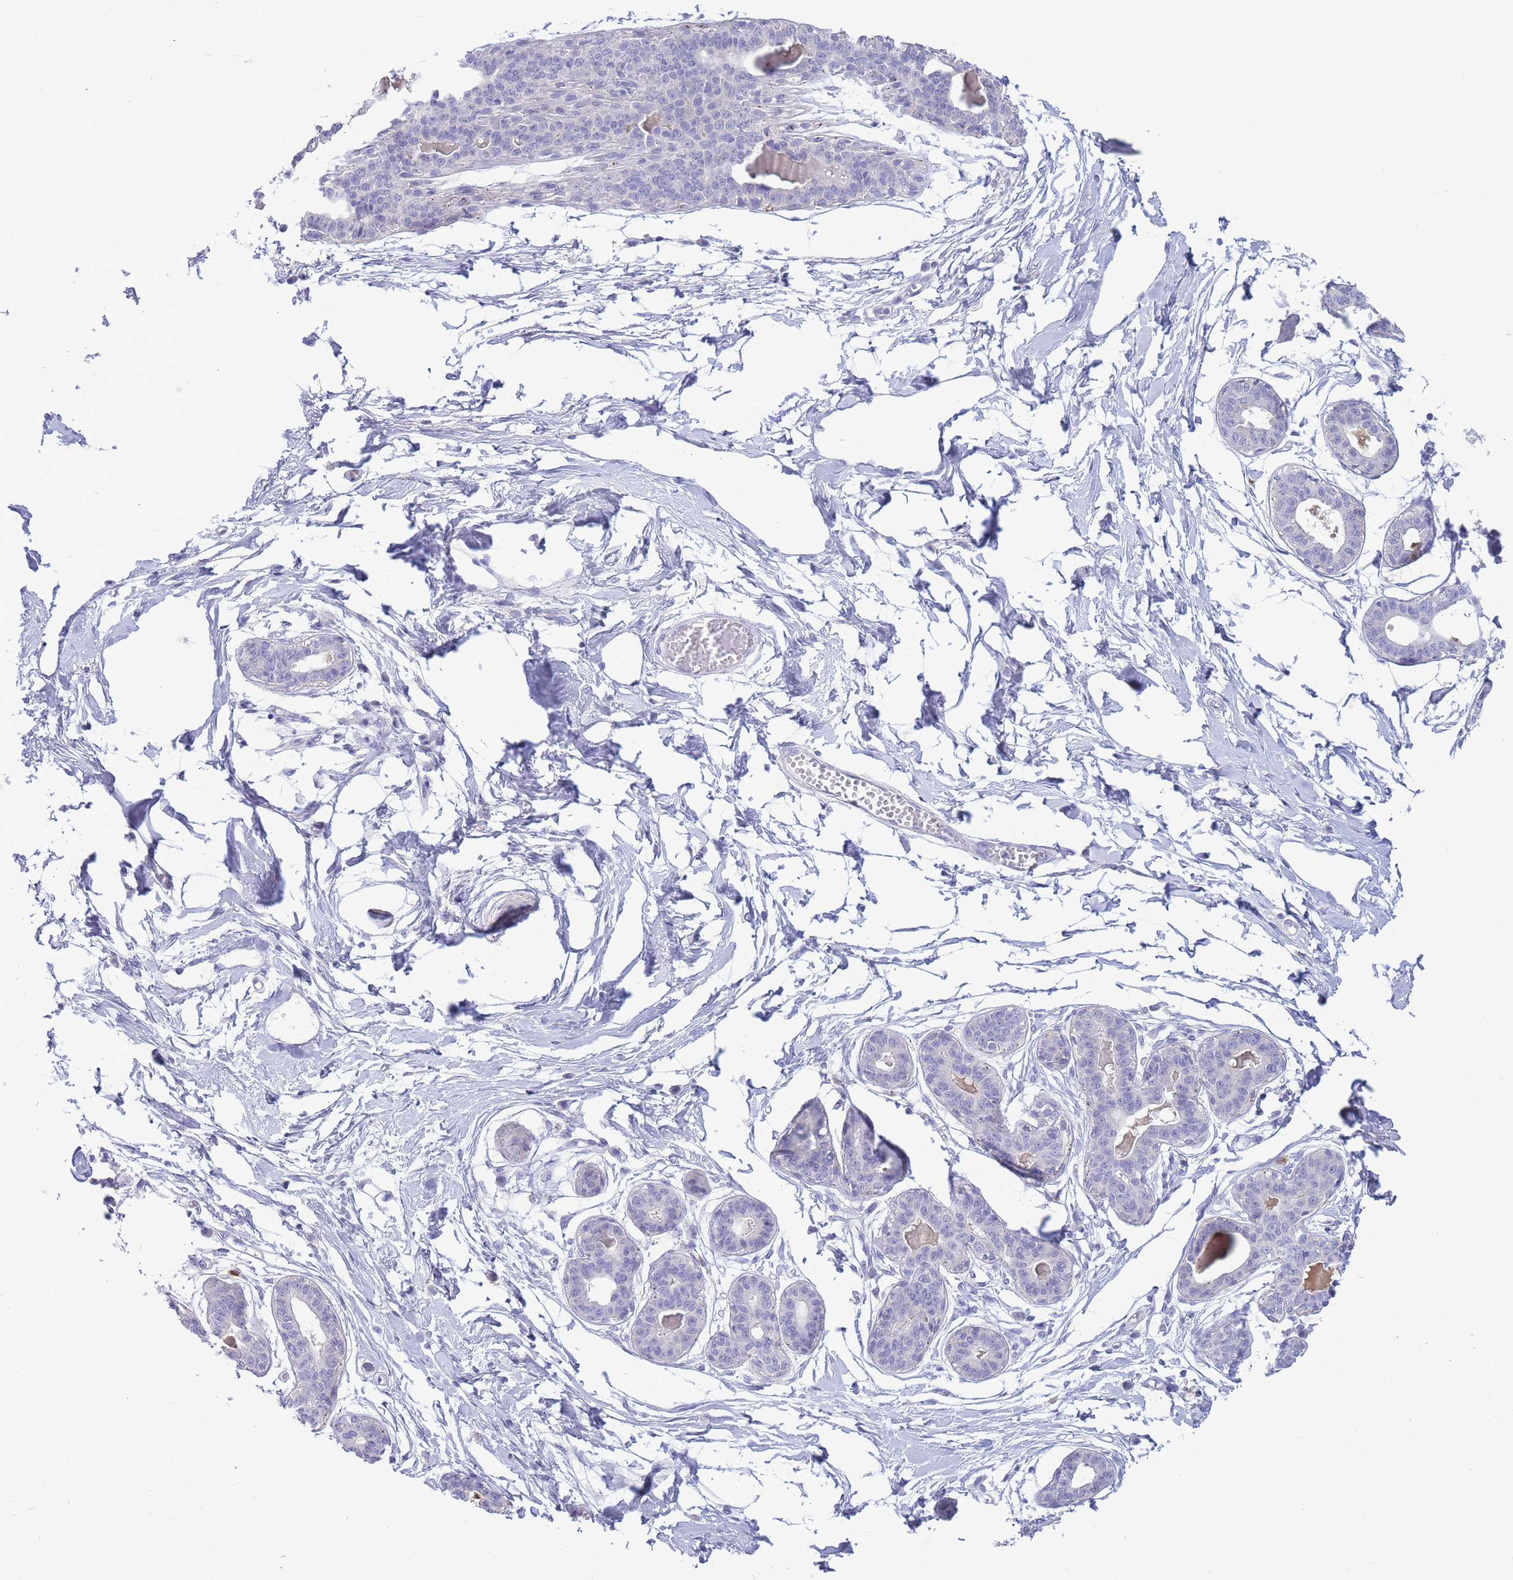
{"staining": {"intensity": "negative", "quantity": "none", "location": "none"}, "tissue": "breast", "cell_type": "Adipocytes", "image_type": "normal", "snomed": [{"axis": "morphology", "description": "Normal tissue, NOS"}, {"axis": "topography", "description": "Breast"}], "caption": "The image exhibits no significant staining in adipocytes of breast.", "gene": "ASAP3", "patient": {"sex": "female", "age": 45}}